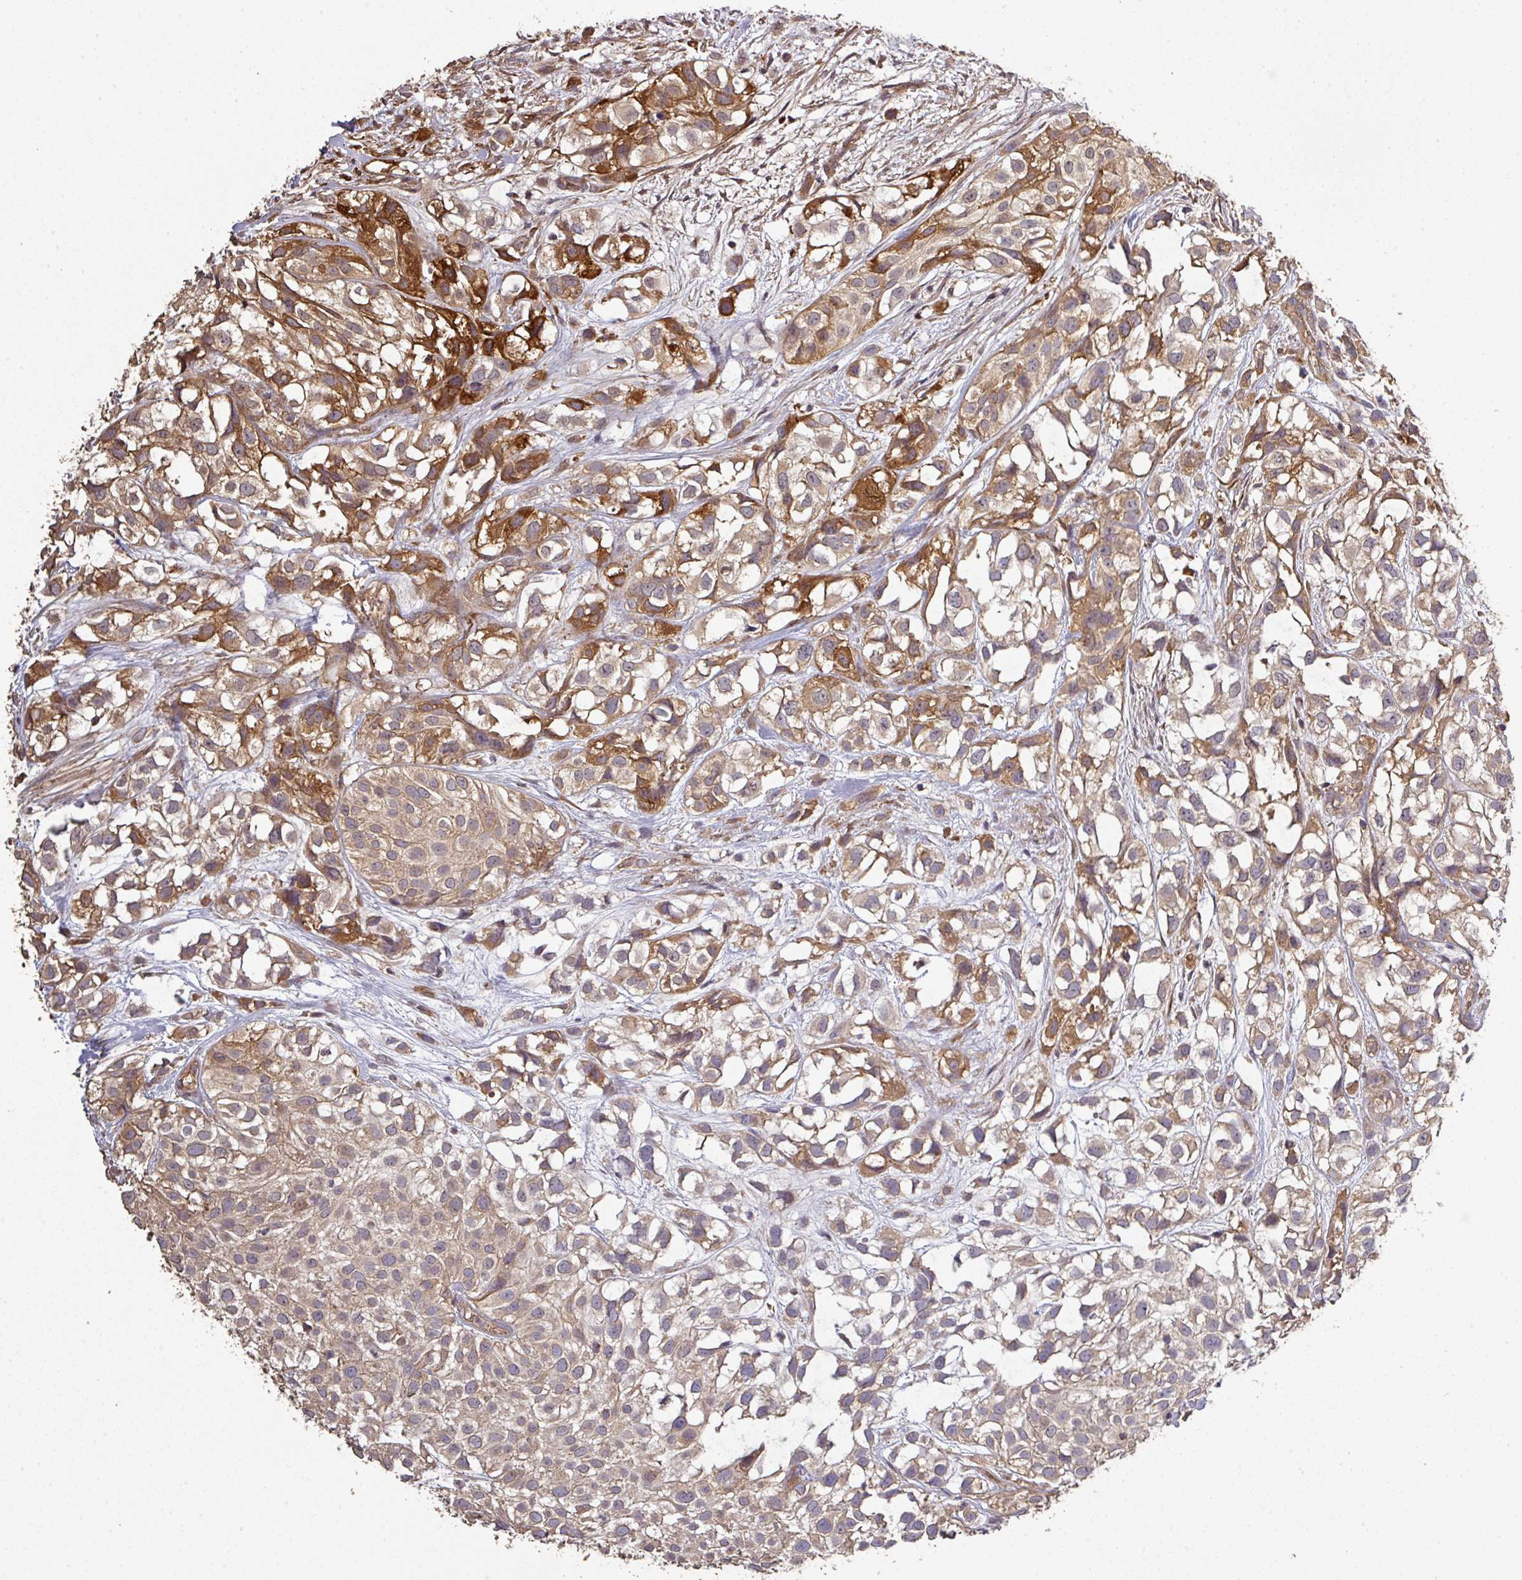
{"staining": {"intensity": "moderate", "quantity": ">75%", "location": "cytoplasmic/membranous"}, "tissue": "urothelial cancer", "cell_type": "Tumor cells", "image_type": "cancer", "snomed": [{"axis": "morphology", "description": "Urothelial carcinoma, High grade"}, {"axis": "topography", "description": "Urinary bladder"}], "caption": "Human high-grade urothelial carcinoma stained with a protein marker reveals moderate staining in tumor cells.", "gene": "ISLR", "patient": {"sex": "male", "age": 56}}